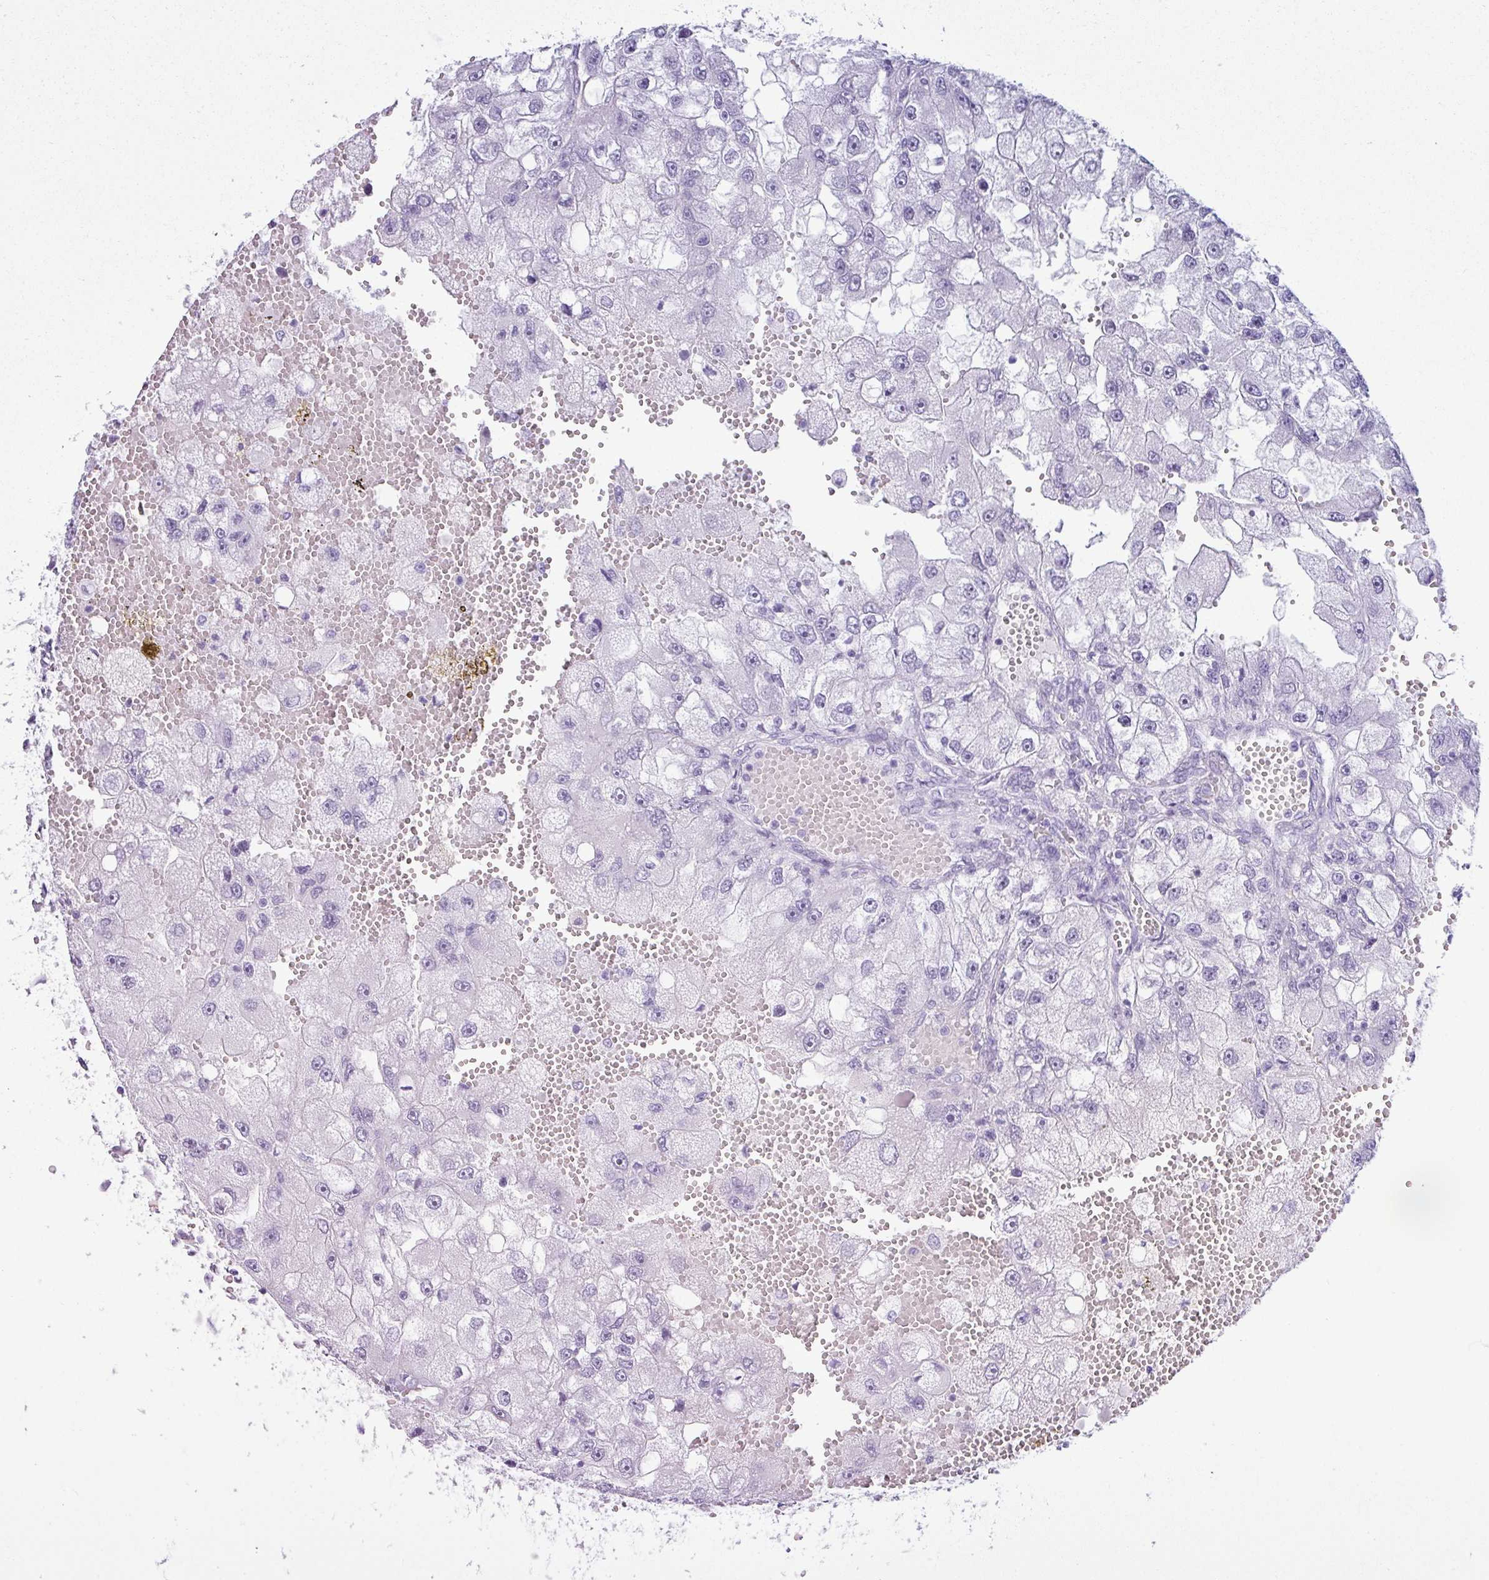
{"staining": {"intensity": "negative", "quantity": "none", "location": "none"}, "tissue": "renal cancer", "cell_type": "Tumor cells", "image_type": "cancer", "snomed": [{"axis": "morphology", "description": "Adenocarcinoma, NOS"}, {"axis": "topography", "description": "Kidney"}], "caption": "Human adenocarcinoma (renal) stained for a protein using immunohistochemistry exhibits no positivity in tumor cells.", "gene": "SCT", "patient": {"sex": "male", "age": 63}}